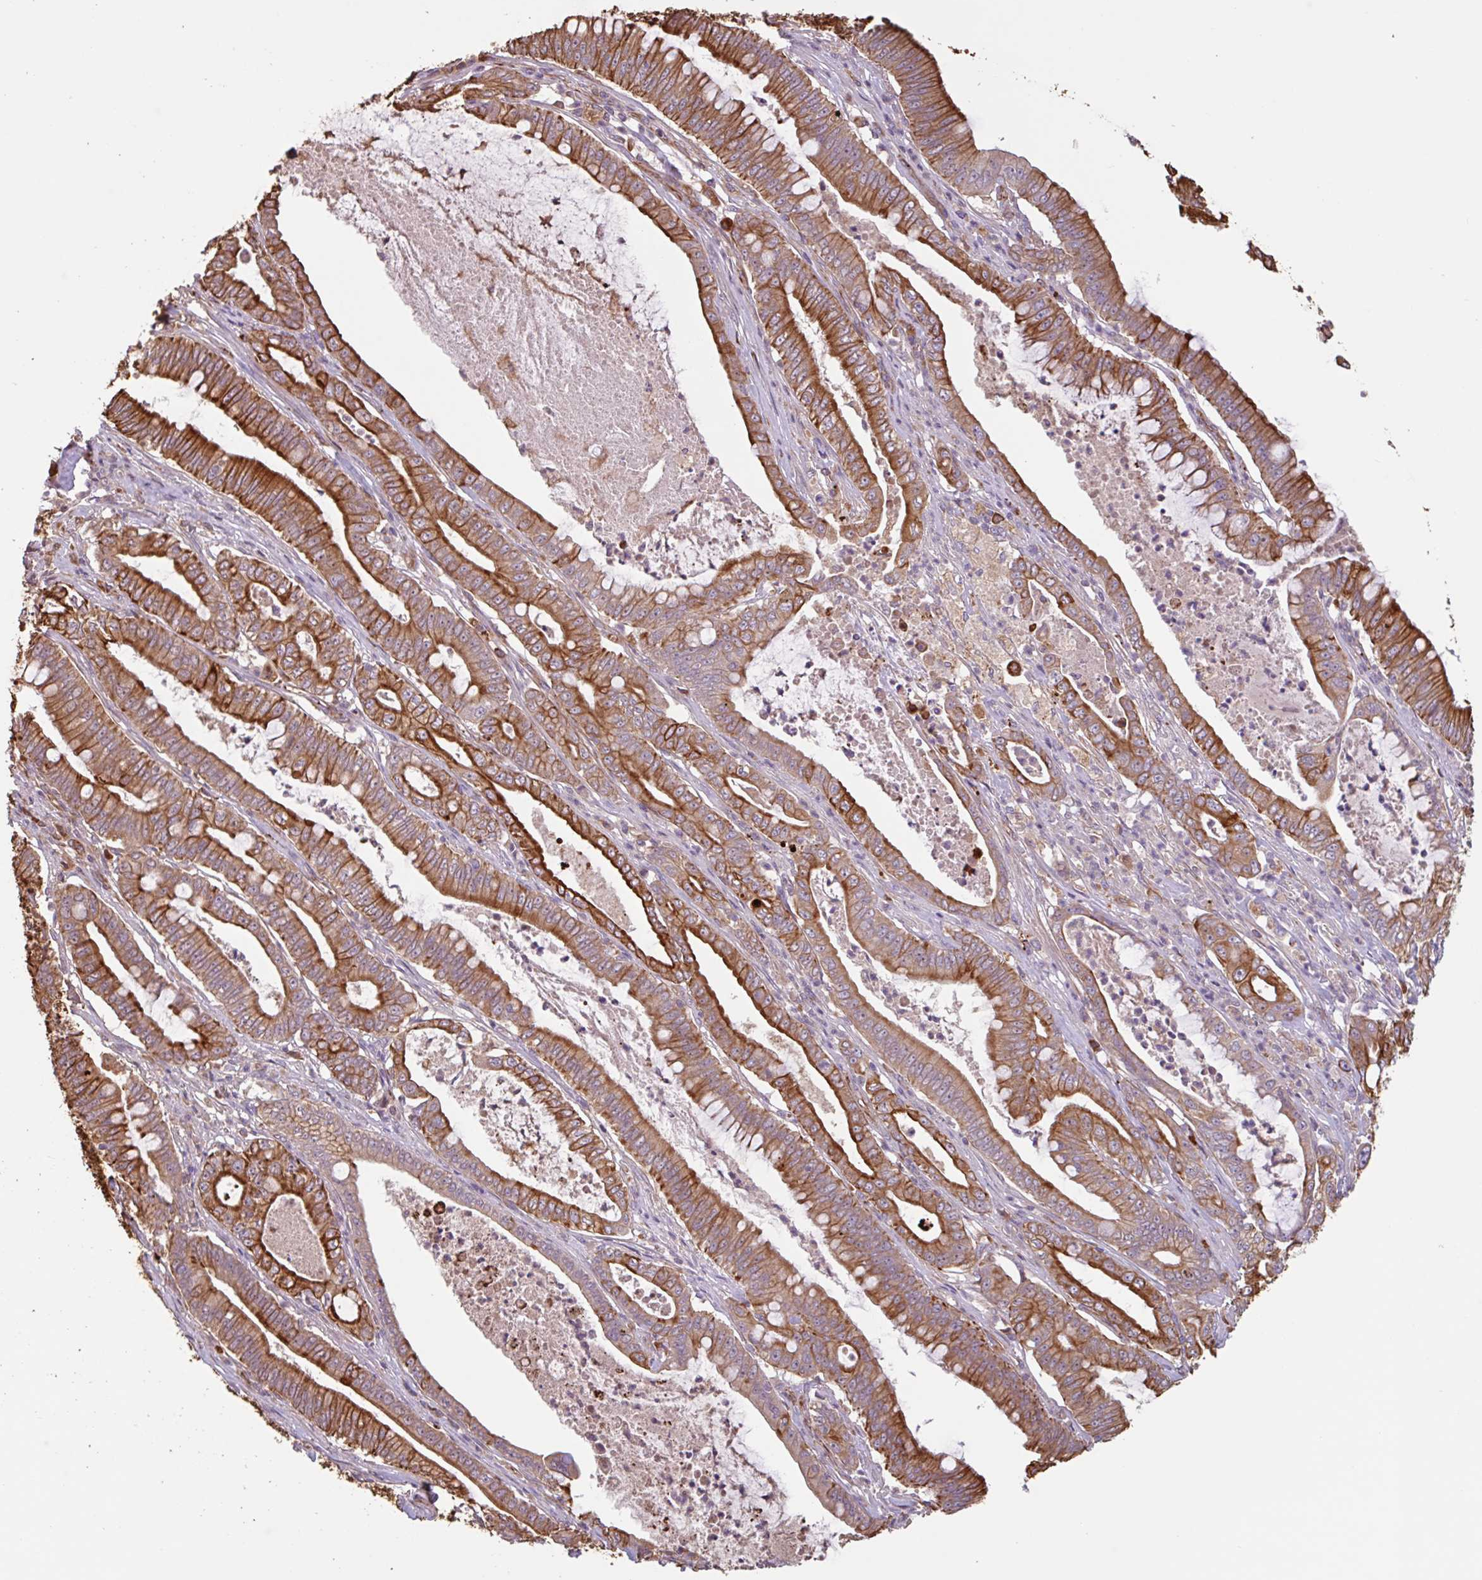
{"staining": {"intensity": "strong", "quantity": ">75%", "location": "cytoplasmic/membranous"}, "tissue": "pancreatic cancer", "cell_type": "Tumor cells", "image_type": "cancer", "snomed": [{"axis": "morphology", "description": "Adenocarcinoma, NOS"}, {"axis": "topography", "description": "Pancreas"}], "caption": "Pancreatic adenocarcinoma stained with a protein marker demonstrates strong staining in tumor cells.", "gene": "ZNF790", "patient": {"sex": "male", "age": 71}}